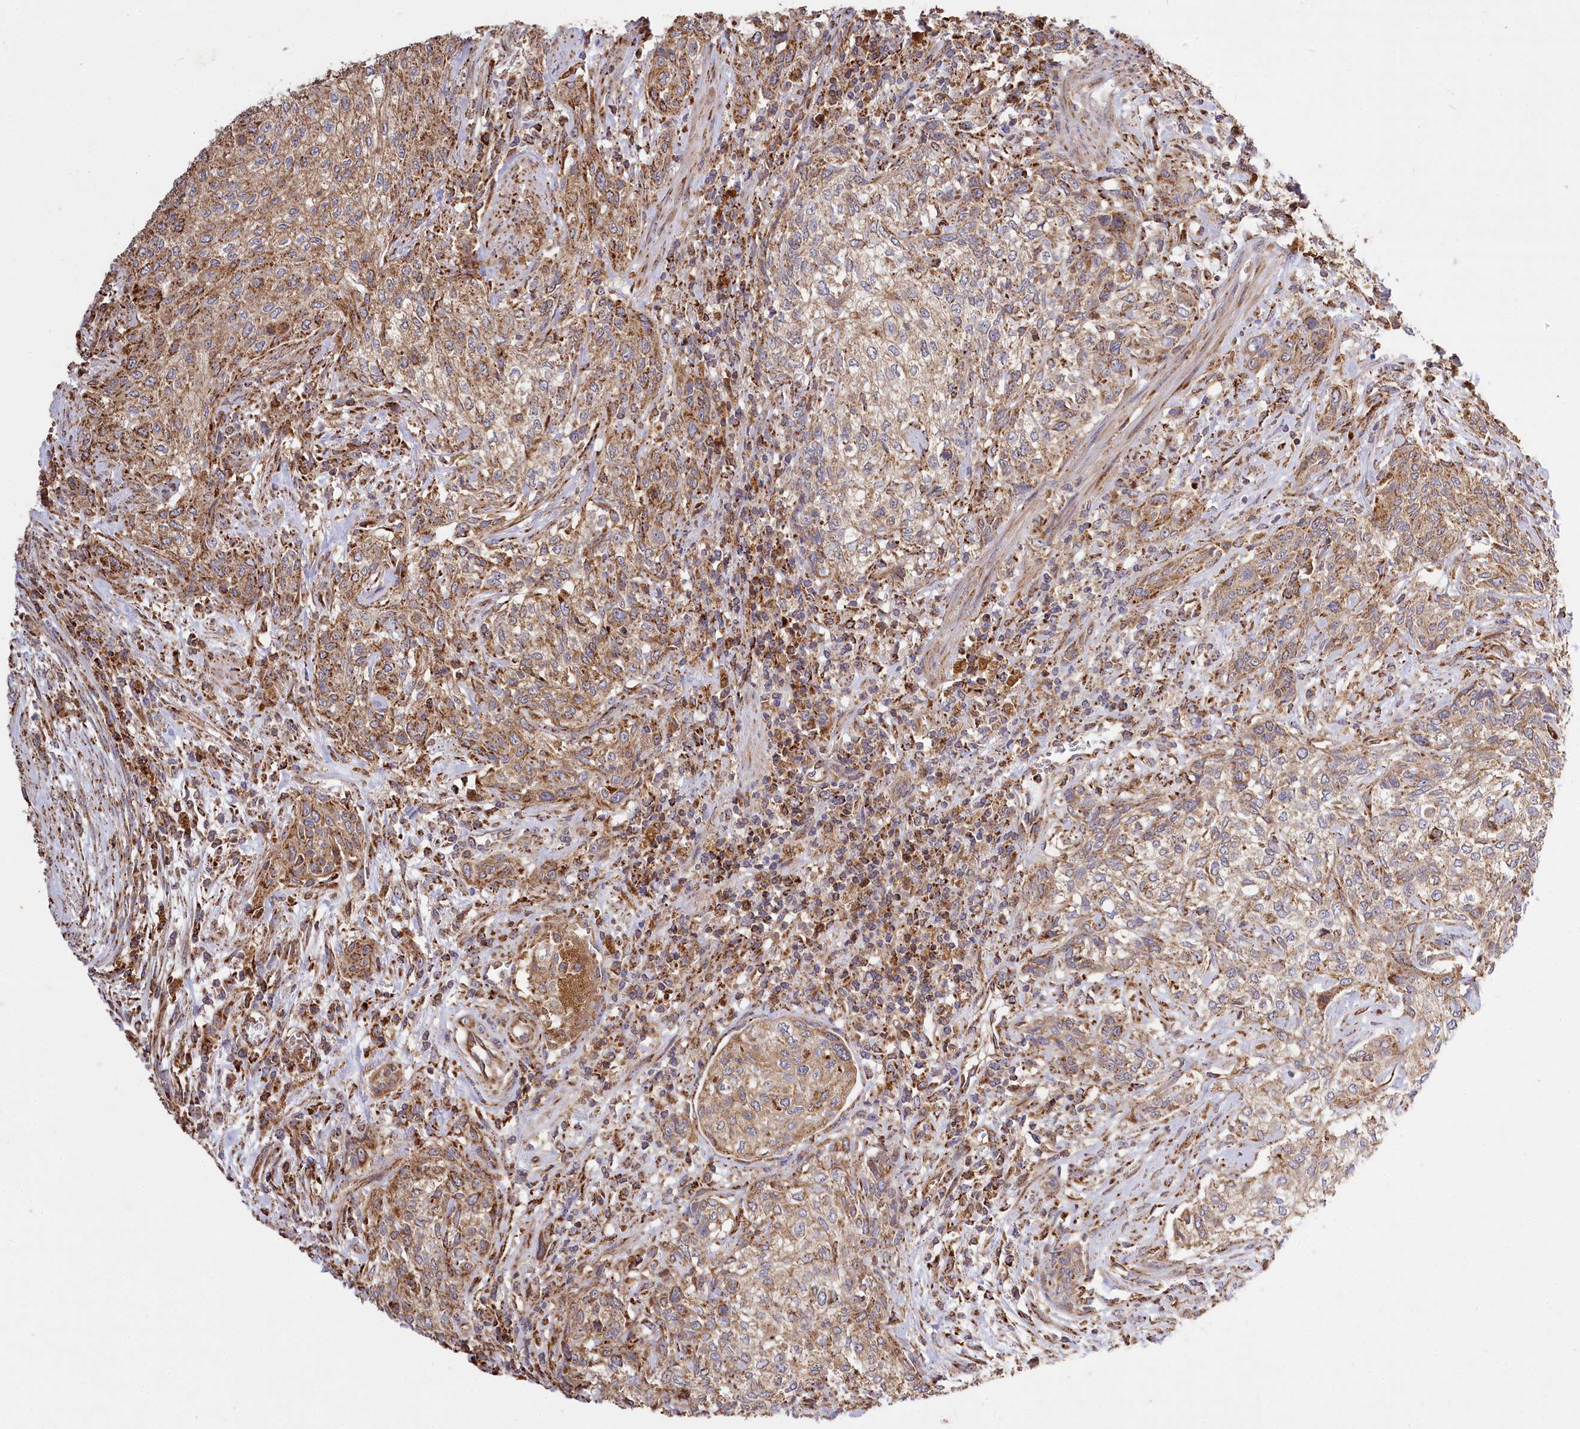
{"staining": {"intensity": "moderate", "quantity": ">75%", "location": "cytoplasmic/membranous"}, "tissue": "urothelial cancer", "cell_type": "Tumor cells", "image_type": "cancer", "snomed": [{"axis": "morphology", "description": "Normal tissue, NOS"}, {"axis": "morphology", "description": "Urothelial carcinoma, NOS"}, {"axis": "topography", "description": "Urinary bladder"}, {"axis": "topography", "description": "Peripheral nerve tissue"}], "caption": "About >75% of tumor cells in human transitional cell carcinoma exhibit moderate cytoplasmic/membranous protein expression as visualized by brown immunohistochemical staining.", "gene": "CARD19", "patient": {"sex": "male", "age": 35}}